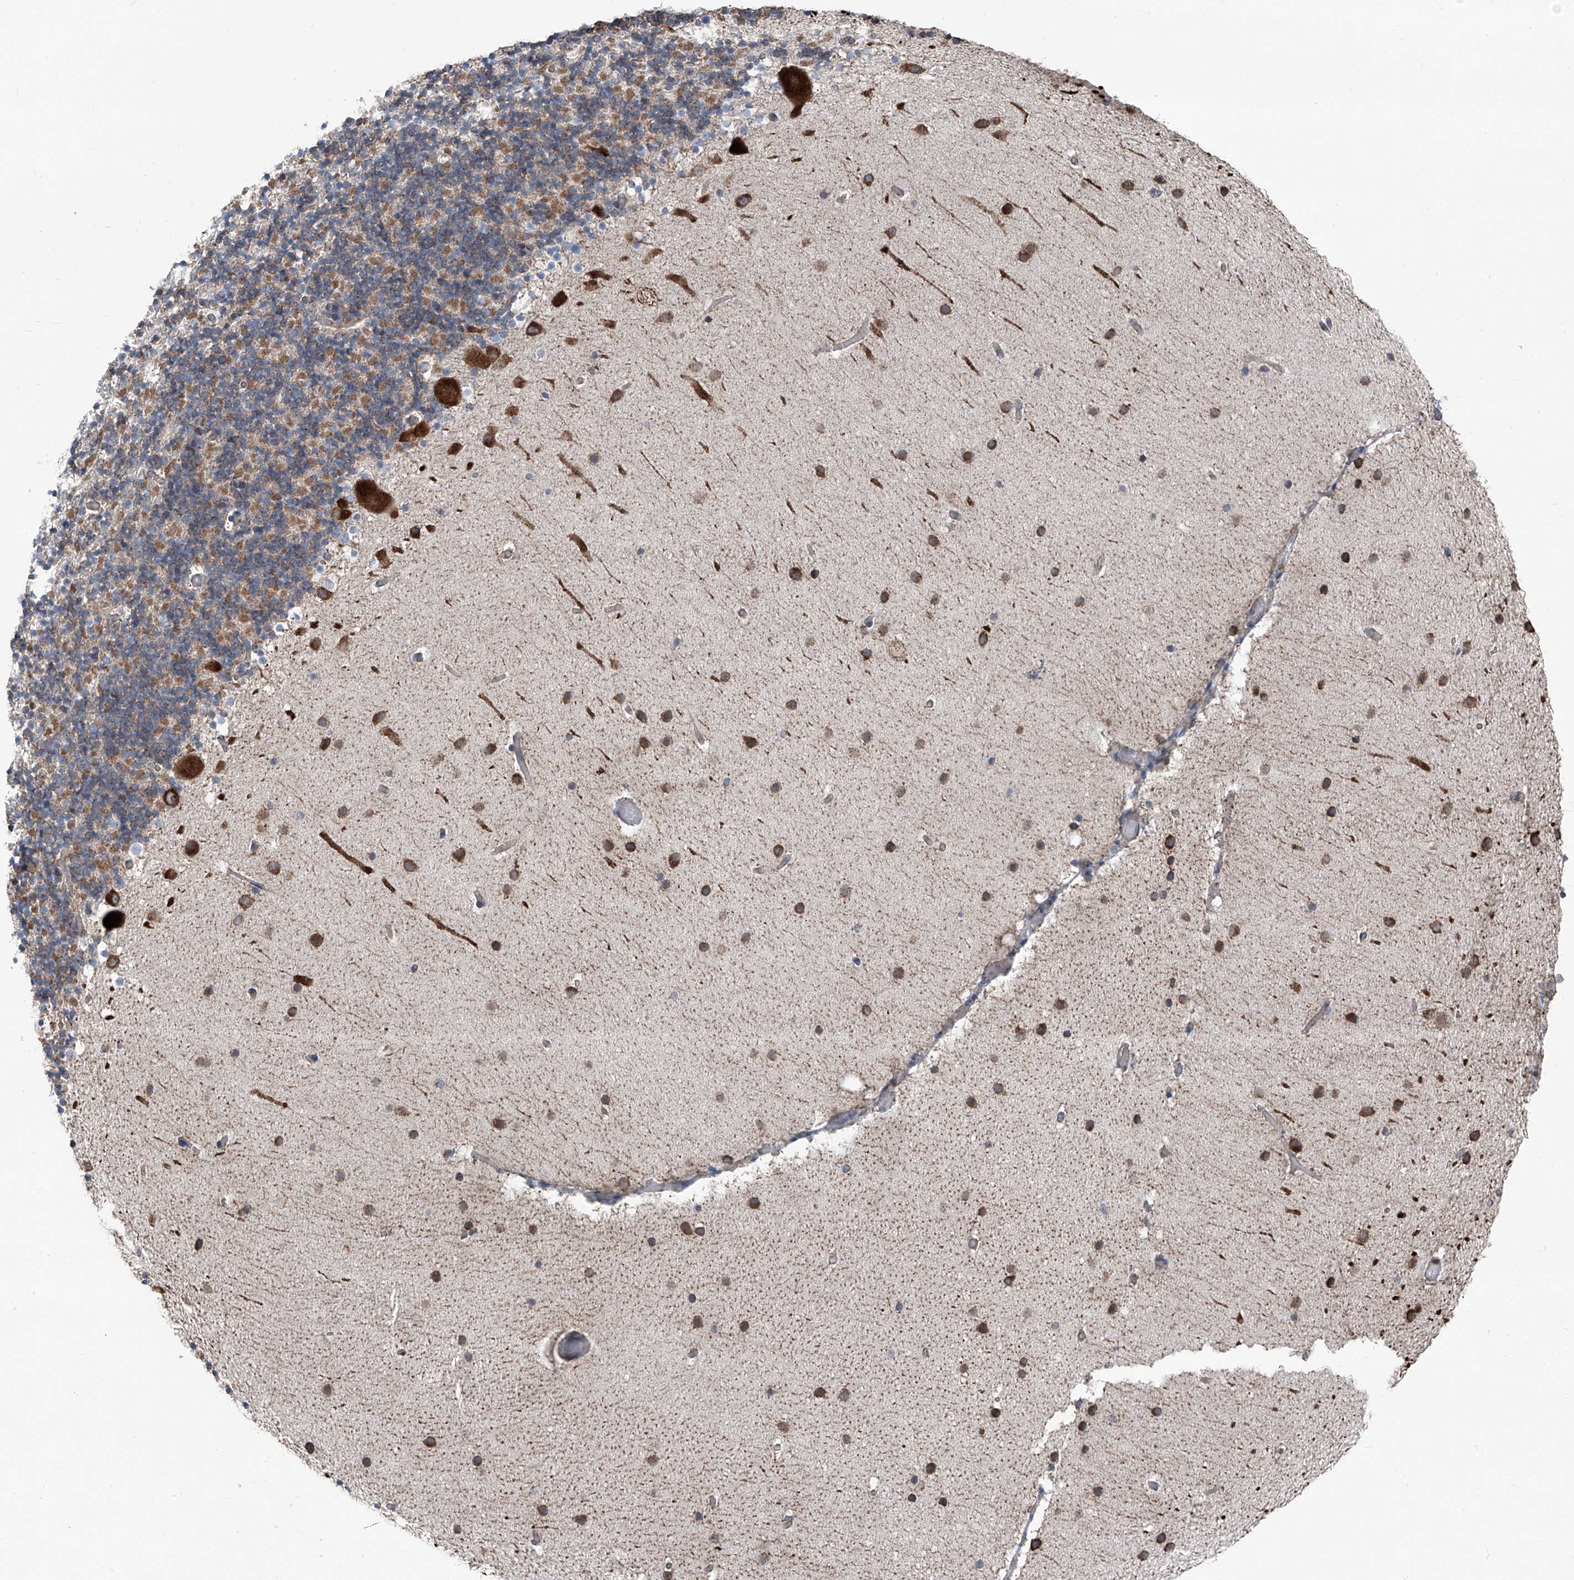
{"staining": {"intensity": "moderate", "quantity": ">75%", "location": "cytoplasmic/membranous"}, "tissue": "cerebellum", "cell_type": "Cells in granular layer", "image_type": "normal", "snomed": [{"axis": "morphology", "description": "Normal tissue, NOS"}, {"axis": "topography", "description": "Cerebellum"}], "caption": "A micrograph of human cerebellum stained for a protein exhibits moderate cytoplasmic/membranous brown staining in cells in granular layer.", "gene": "GPAT3", "patient": {"sex": "male", "age": 57}}